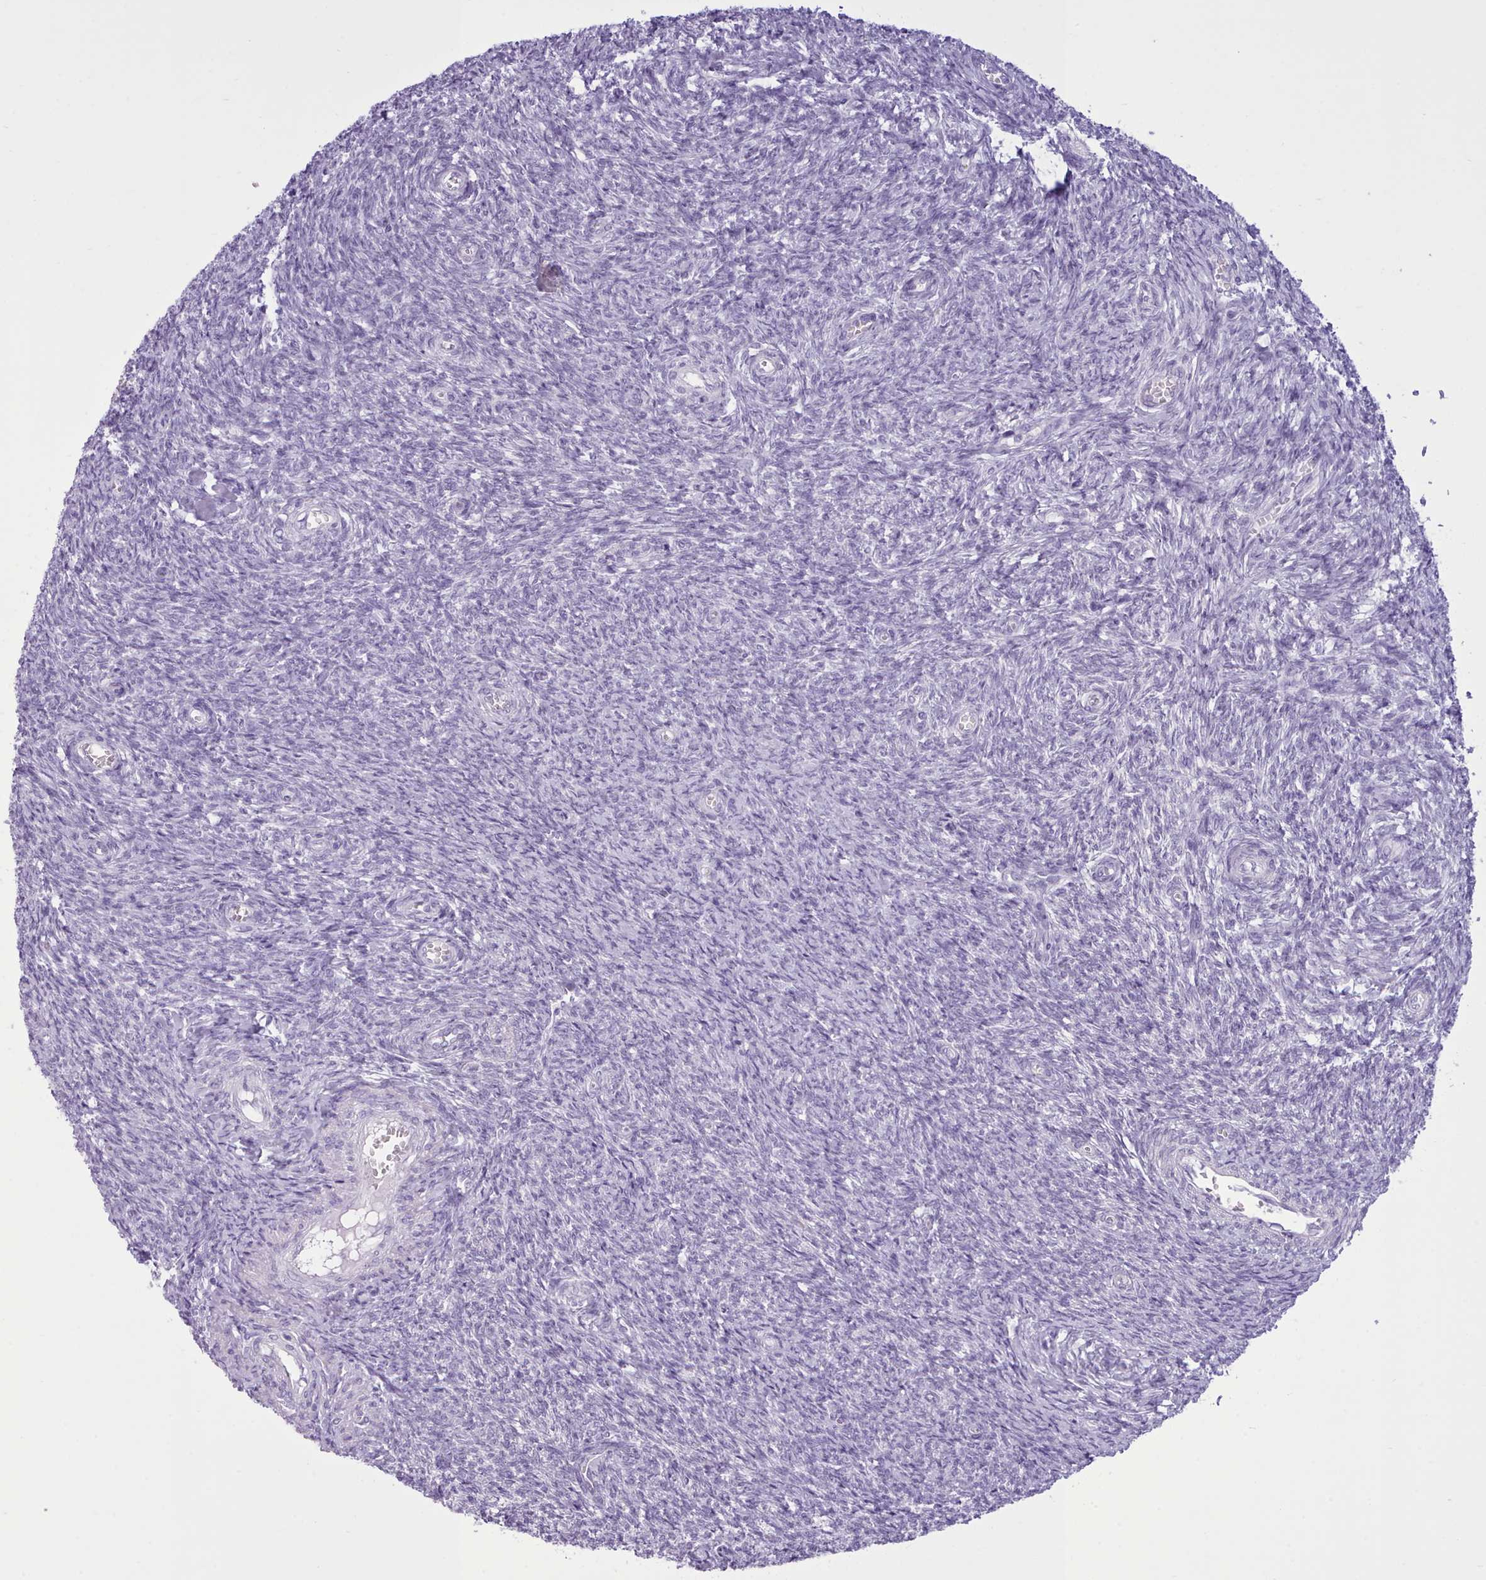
{"staining": {"intensity": "negative", "quantity": "none", "location": "none"}, "tissue": "ovary", "cell_type": "Ovarian stroma cells", "image_type": "normal", "snomed": [{"axis": "morphology", "description": "Normal tissue, NOS"}, {"axis": "topography", "description": "Ovary"}], "caption": "DAB immunohistochemical staining of unremarkable ovary displays no significant positivity in ovarian stroma cells.", "gene": "FBXO48", "patient": {"sex": "female", "age": 44}}